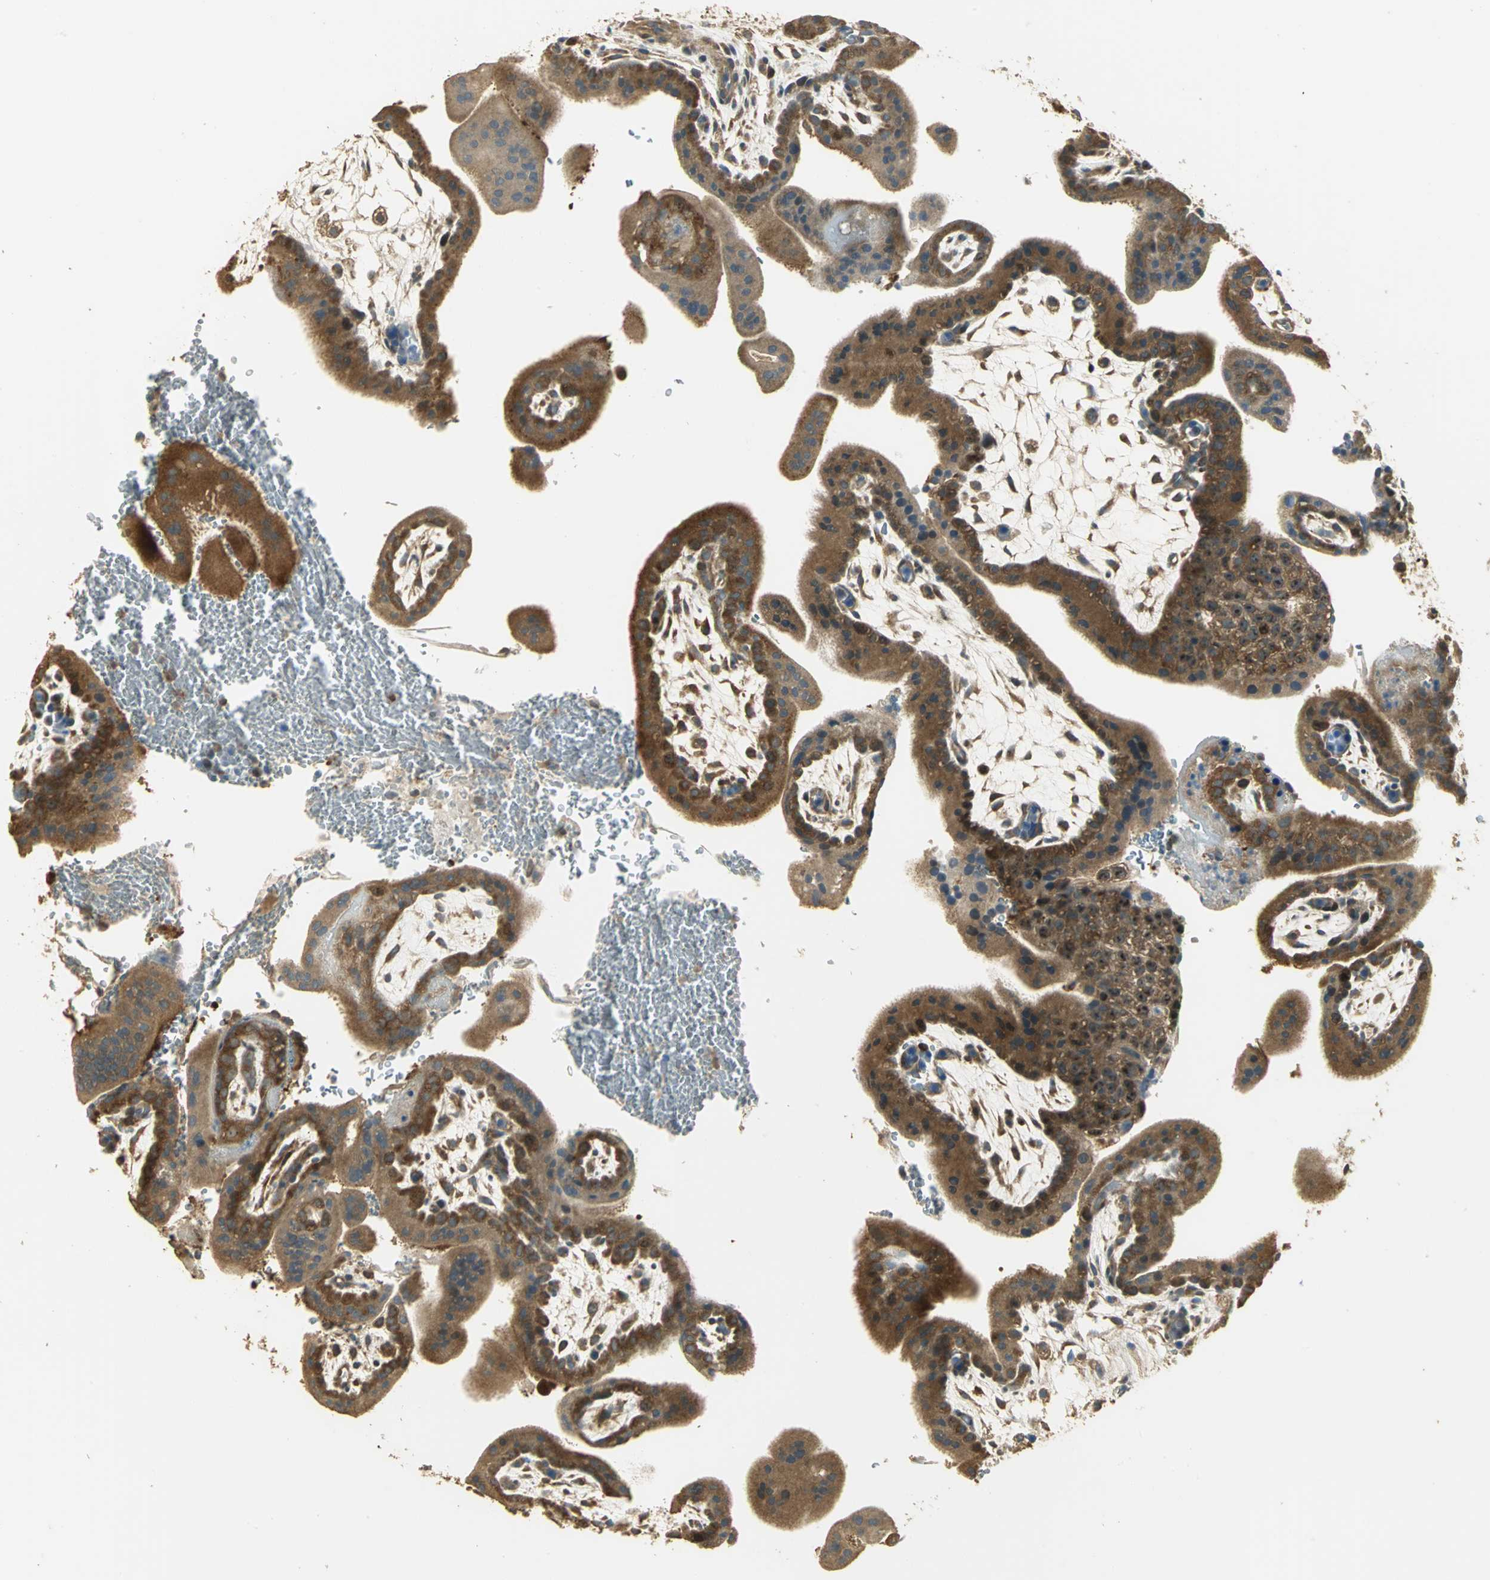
{"staining": {"intensity": "strong", "quantity": ">75%", "location": "cytoplasmic/membranous"}, "tissue": "placenta", "cell_type": "Trophoblastic cells", "image_type": "normal", "snomed": [{"axis": "morphology", "description": "Normal tissue, NOS"}, {"axis": "topography", "description": "Placenta"}], "caption": "A high amount of strong cytoplasmic/membranous expression is appreciated in approximately >75% of trophoblastic cells in benign placenta.", "gene": "RARS1", "patient": {"sex": "female", "age": 35}}